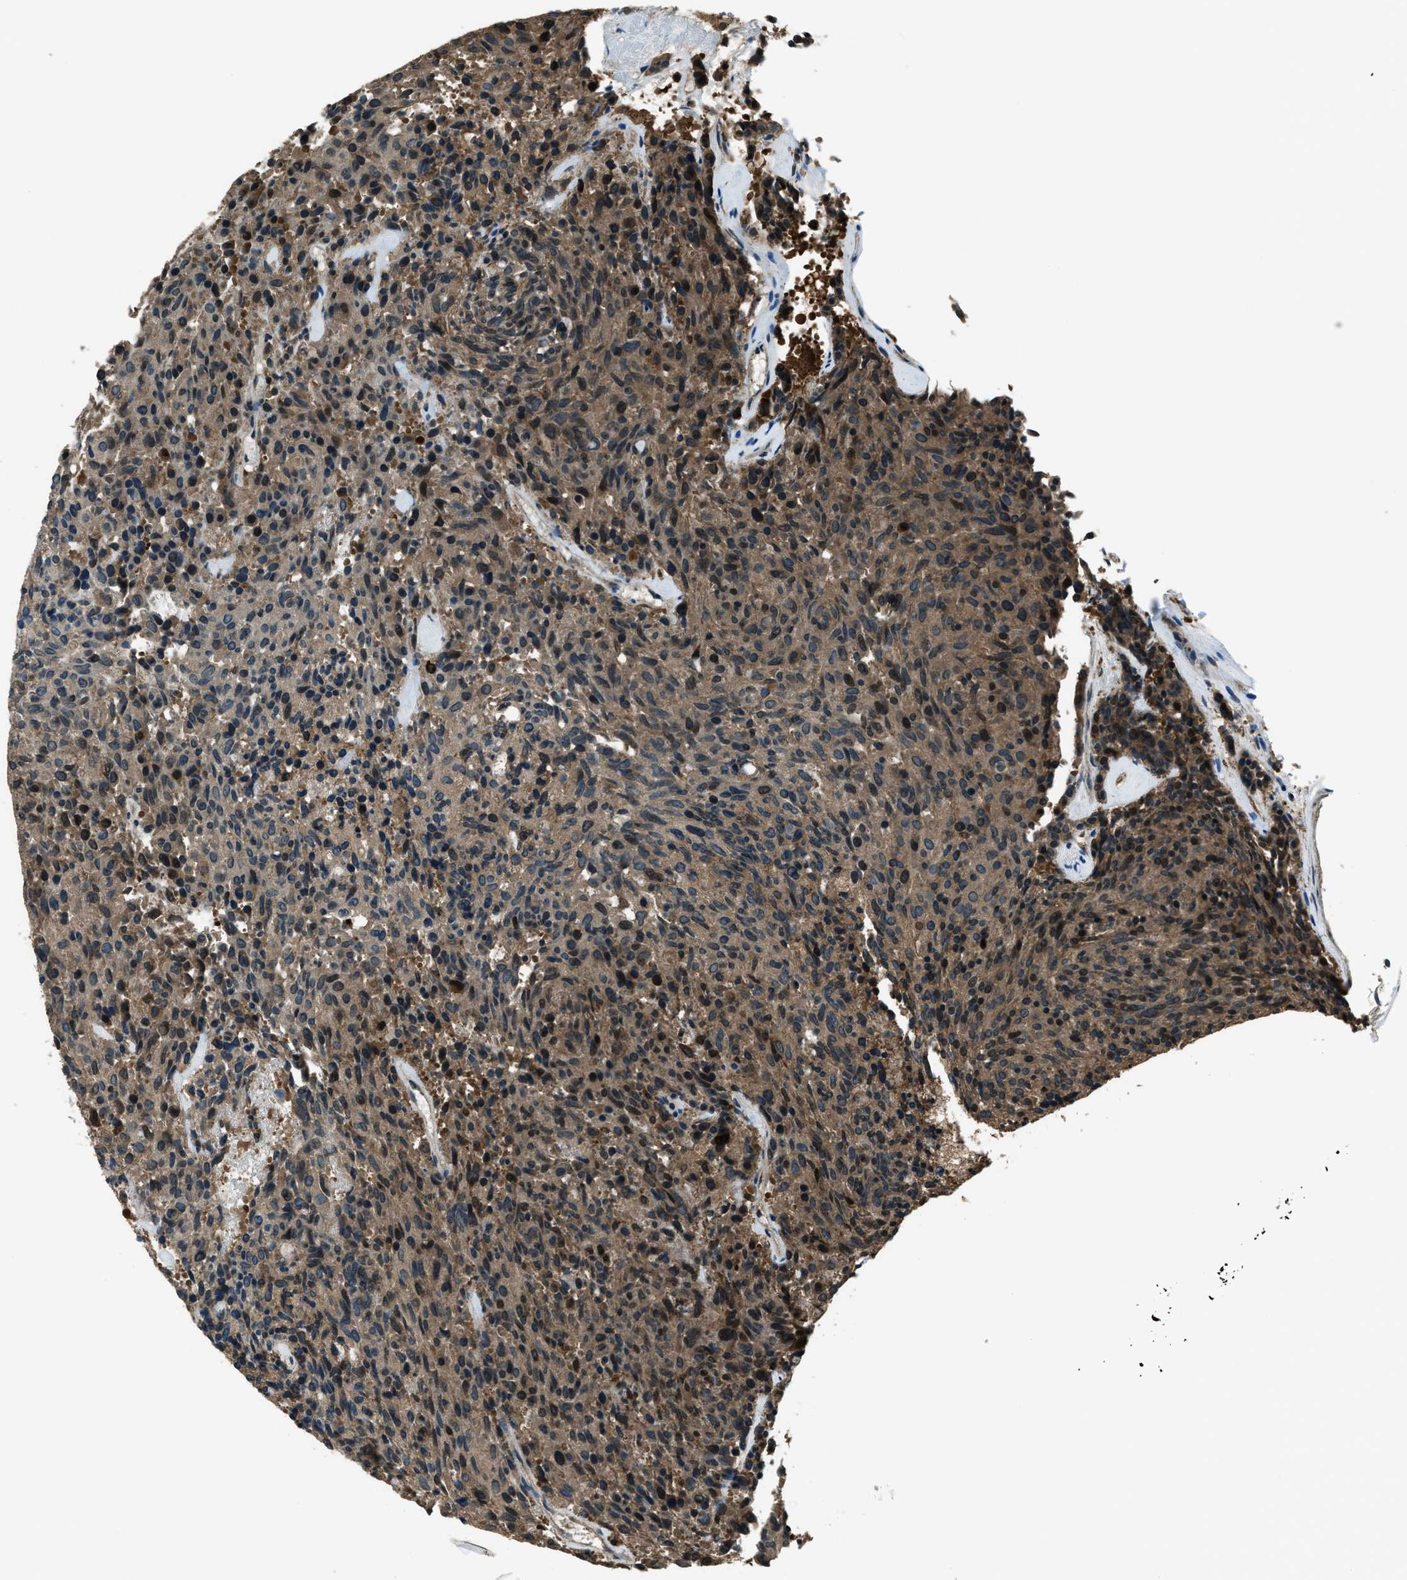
{"staining": {"intensity": "moderate", "quantity": ">75%", "location": "cytoplasmic/membranous"}, "tissue": "carcinoid", "cell_type": "Tumor cells", "image_type": "cancer", "snomed": [{"axis": "morphology", "description": "Carcinoid, malignant, NOS"}, {"axis": "topography", "description": "Pancreas"}], "caption": "Carcinoid was stained to show a protein in brown. There is medium levels of moderate cytoplasmic/membranous staining in about >75% of tumor cells. The protein of interest is shown in brown color, while the nuclei are stained blue.", "gene": "TRIM4", "patient": {"sex": "female", "age": 54}}